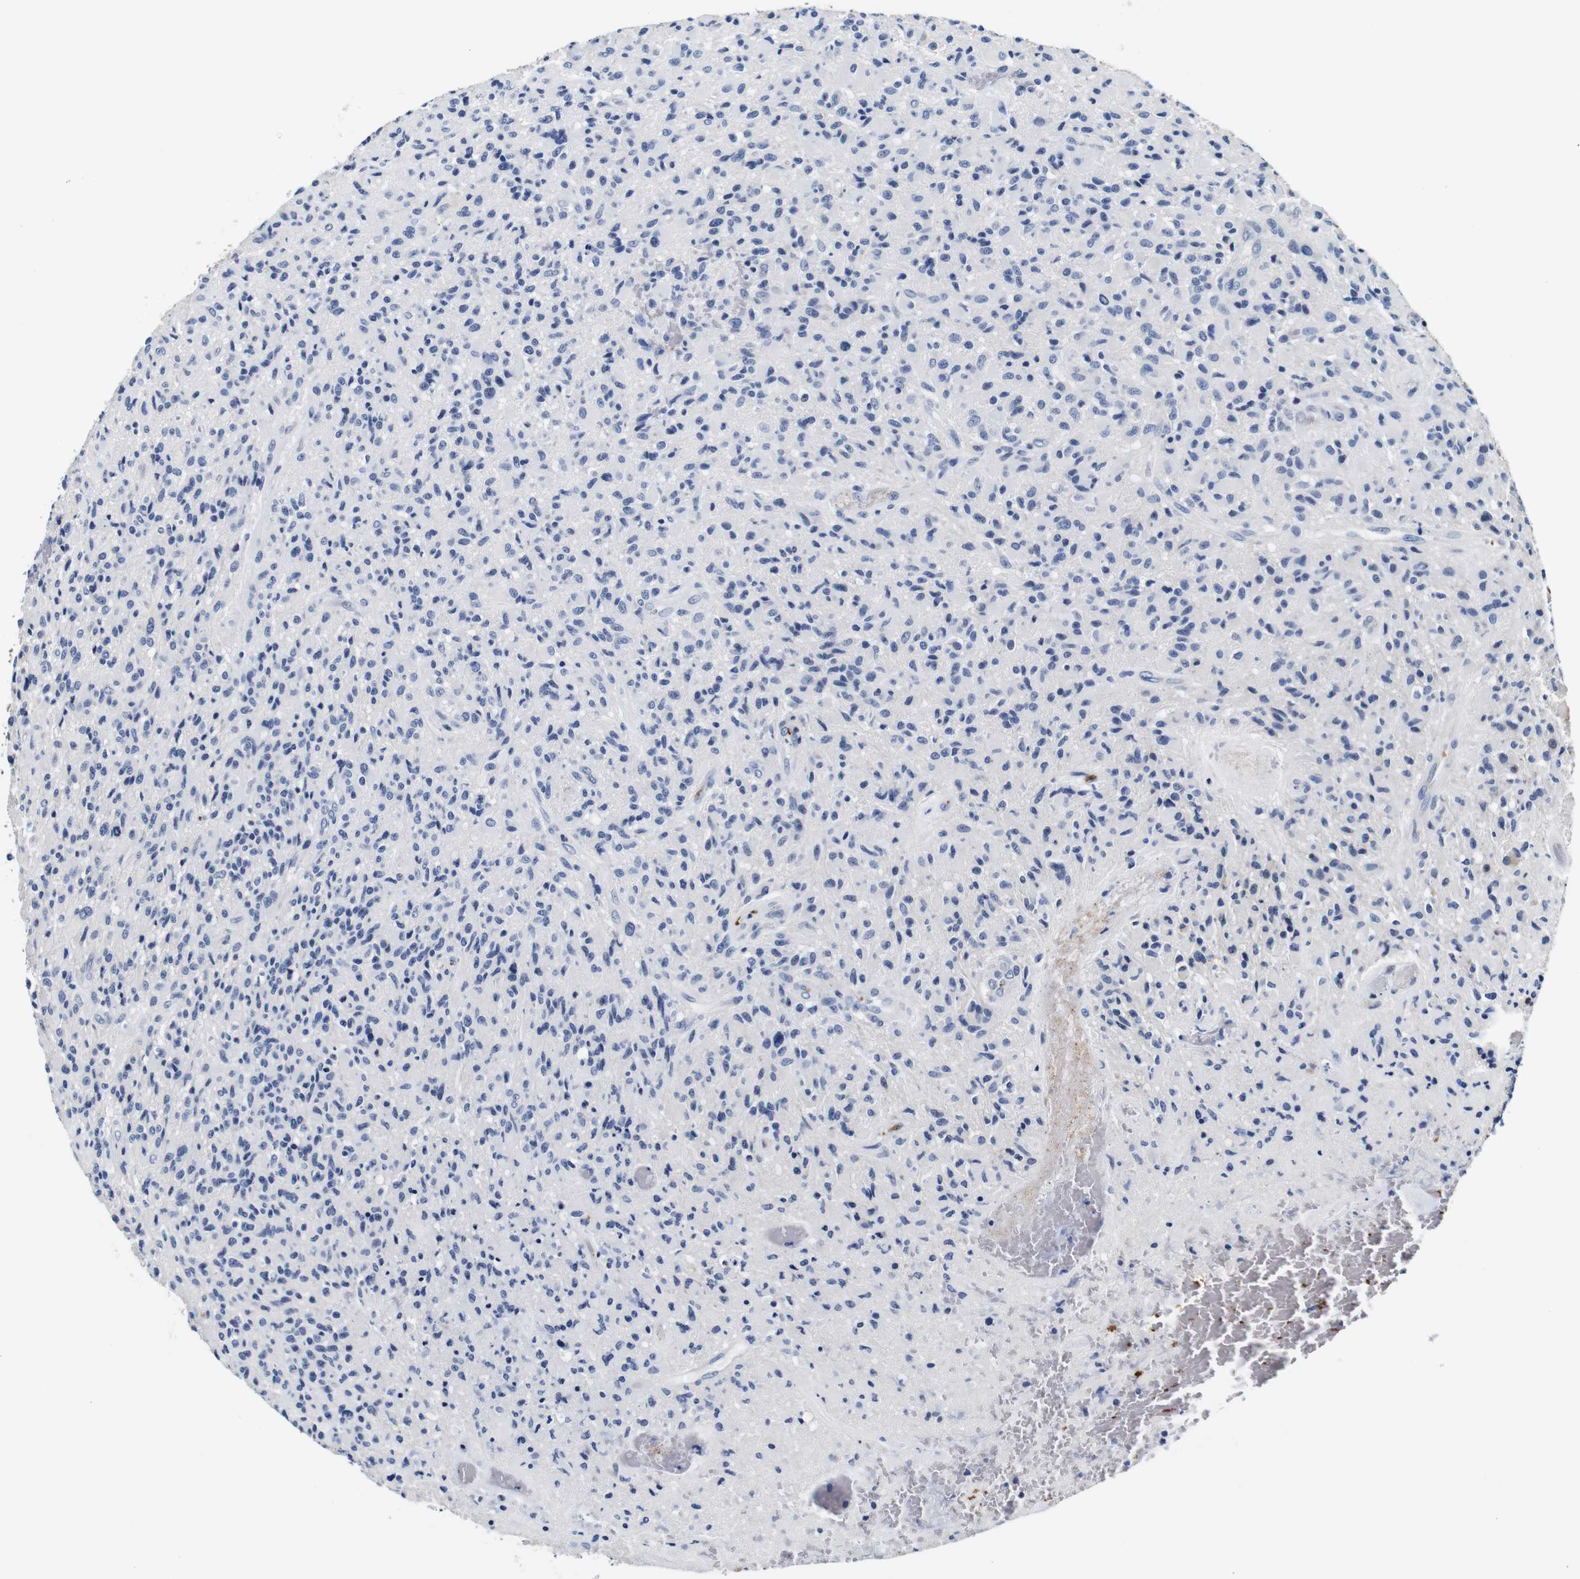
{"staining": {"intensity": "negative", "quantity": "none", "location": "none"}, "tissue": "glioma", "cell_type": "Tumor cells", "image_type": "cancer", "snomed": [{"axis": "morphology", "description": "Glioma, malignant, High grade"}, {"axis": "topography", "description": "Brain"}], "caption": "The immunohistochemistry (IHC) image has no significant staining in tumor cells of glioma tissue.", "gene": "GP1BA", "patient": {"sex": "male", "age": 71}}